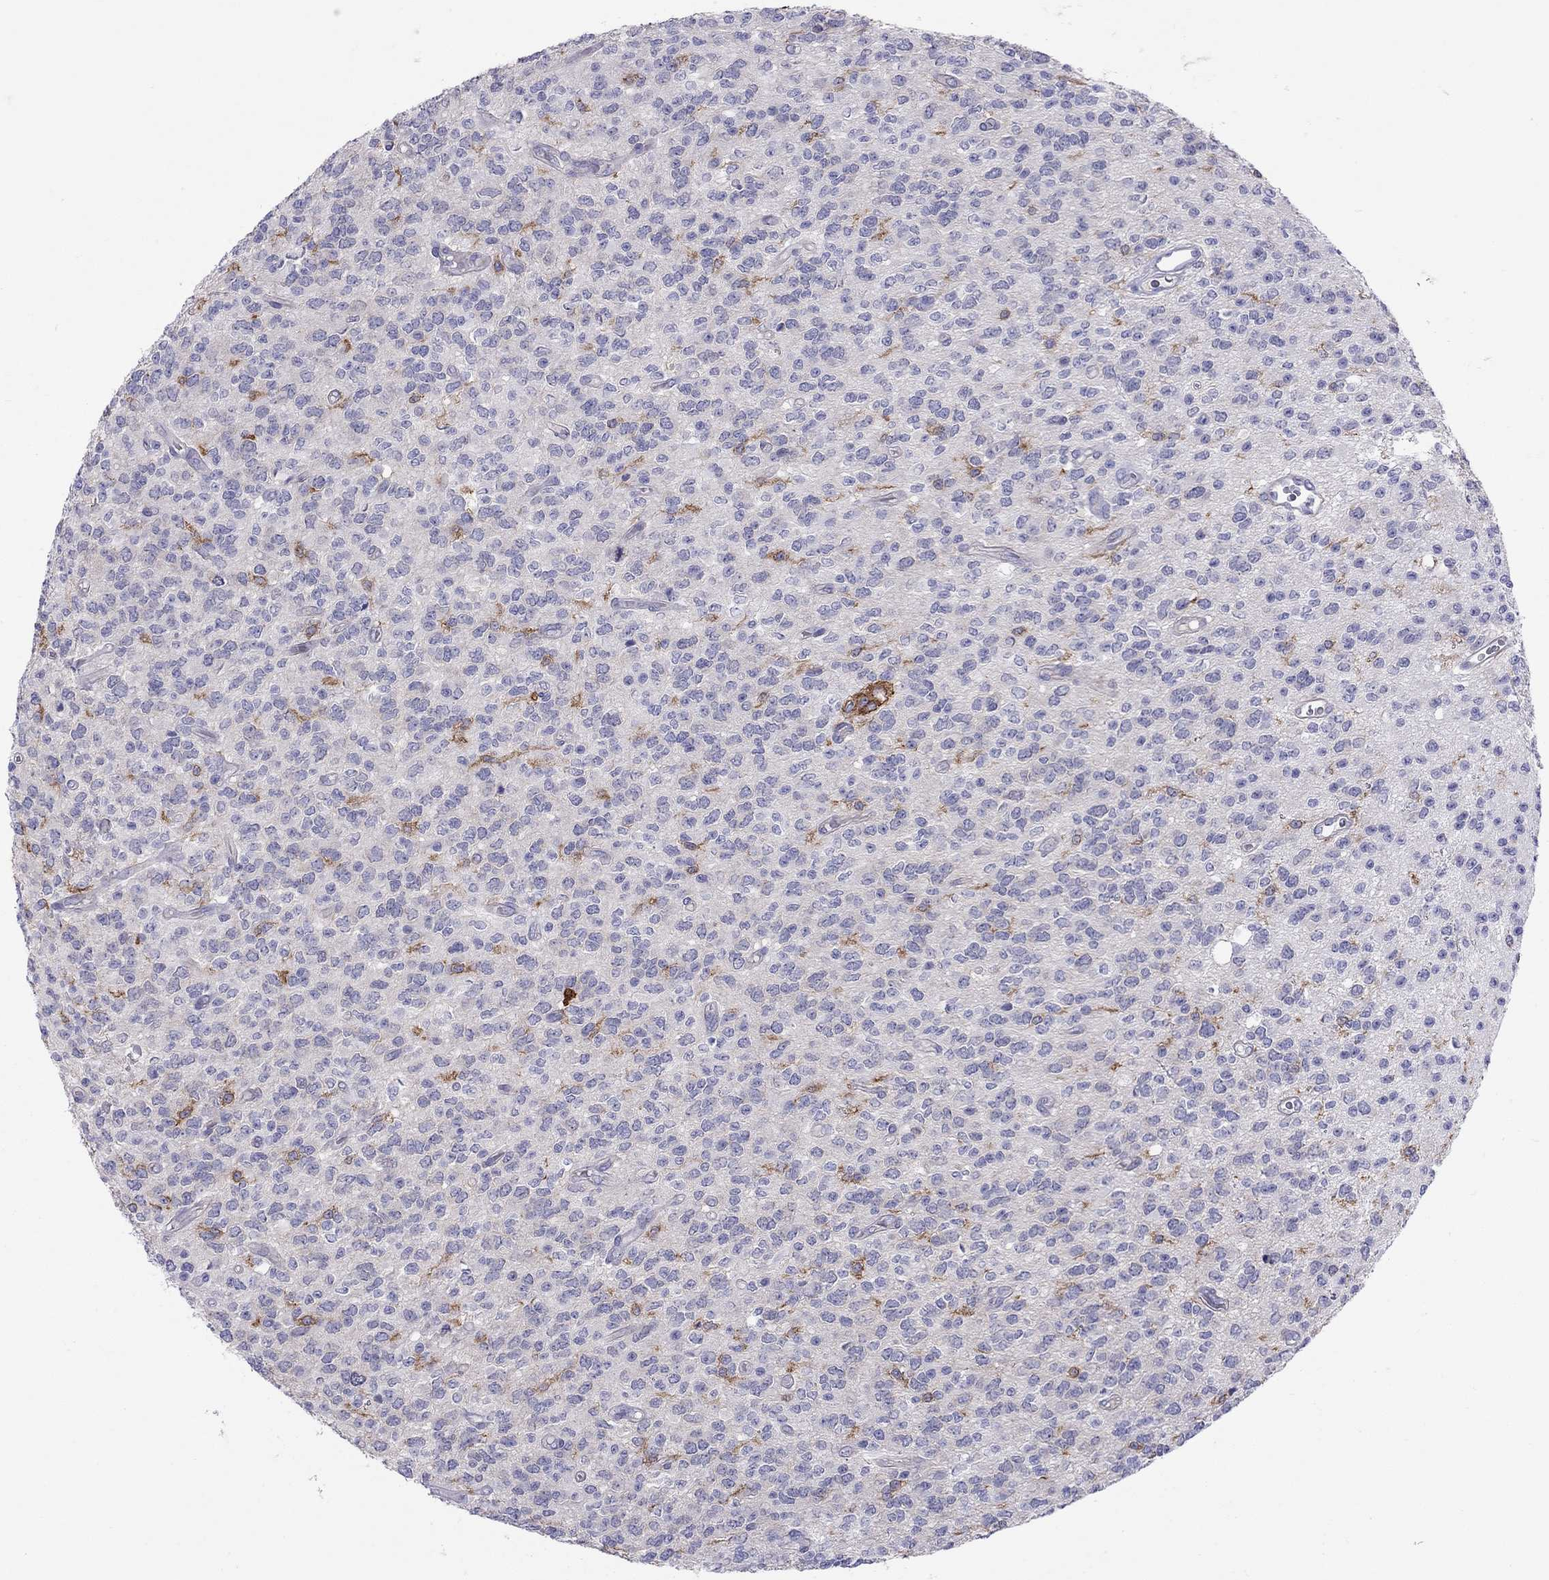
{"staining": {"intensity": "negative", "quantity": "none", "location": "none"}, "tissue": "glioma", "cell_type": "Tumor cells", "image_type": "cancer", "snomed": [{"axis": "morphology", "description": "Glioma, malignant, Low grade"}, {"axis": "topography", "description": "Brain"}], "caption": "Immunohistochemistry (IHC) of glioma demonstrates no expression in tumor cells.", "gene": "MND1", "patient": {"sex": "female", "age": 45}}